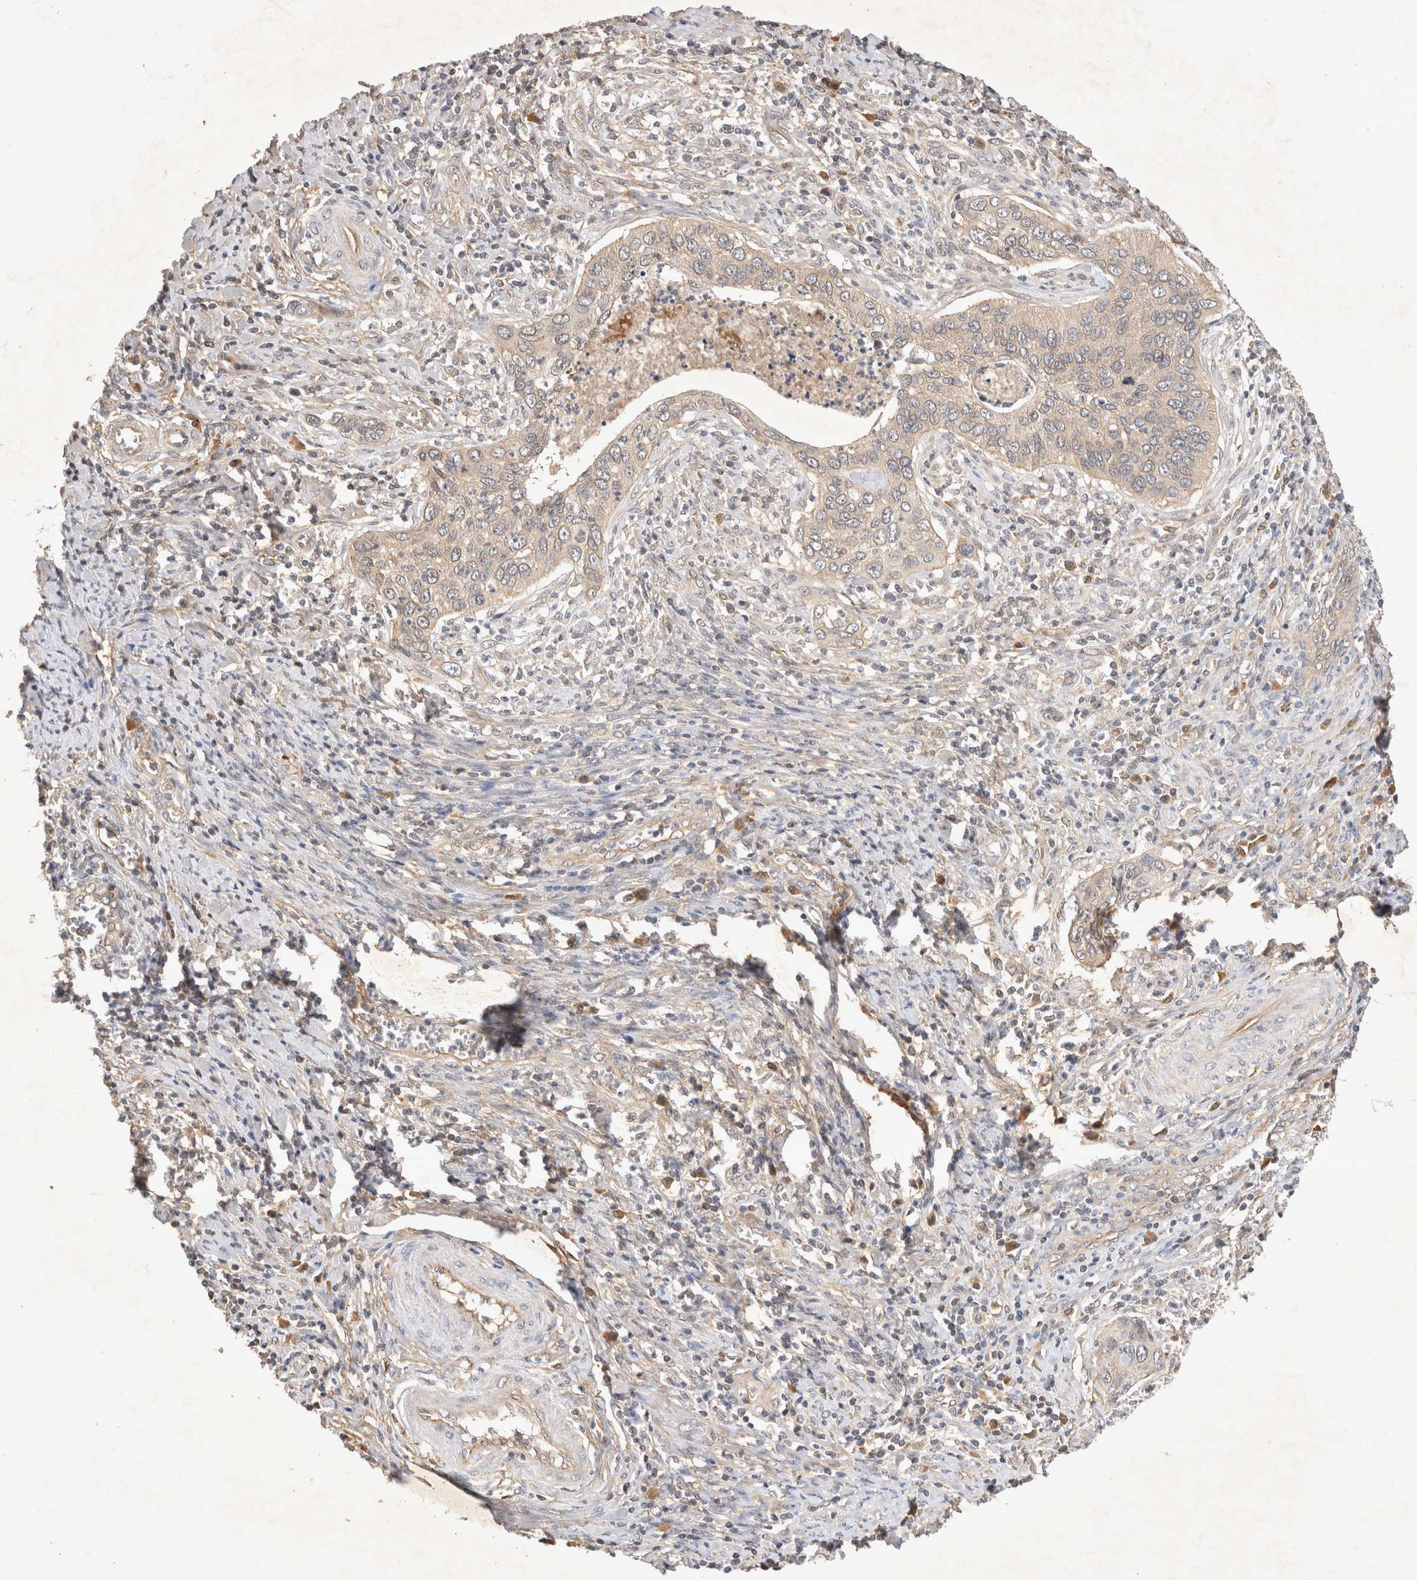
{"staining": {"intensity": "negative", "quantity": "none", "location": "none"}, "tissue": "cervical cancer", "cell_type": "Tumor cells", "image_type": "cancer", "snomed": [{"axis": "morphology", "description": "Squamous cell carcinoma, NOS"}, {"axis": "topography", "description": "Cervix"}], "caption": "A high-resolution micrograph shows immunohistochemistry (IHC) staining of cervical cancer (squamous cell carcinoma), which reveals no significant staining in tumor cells.", "gene": "YES1", "patient": {"sex": "female", "age": 53}}